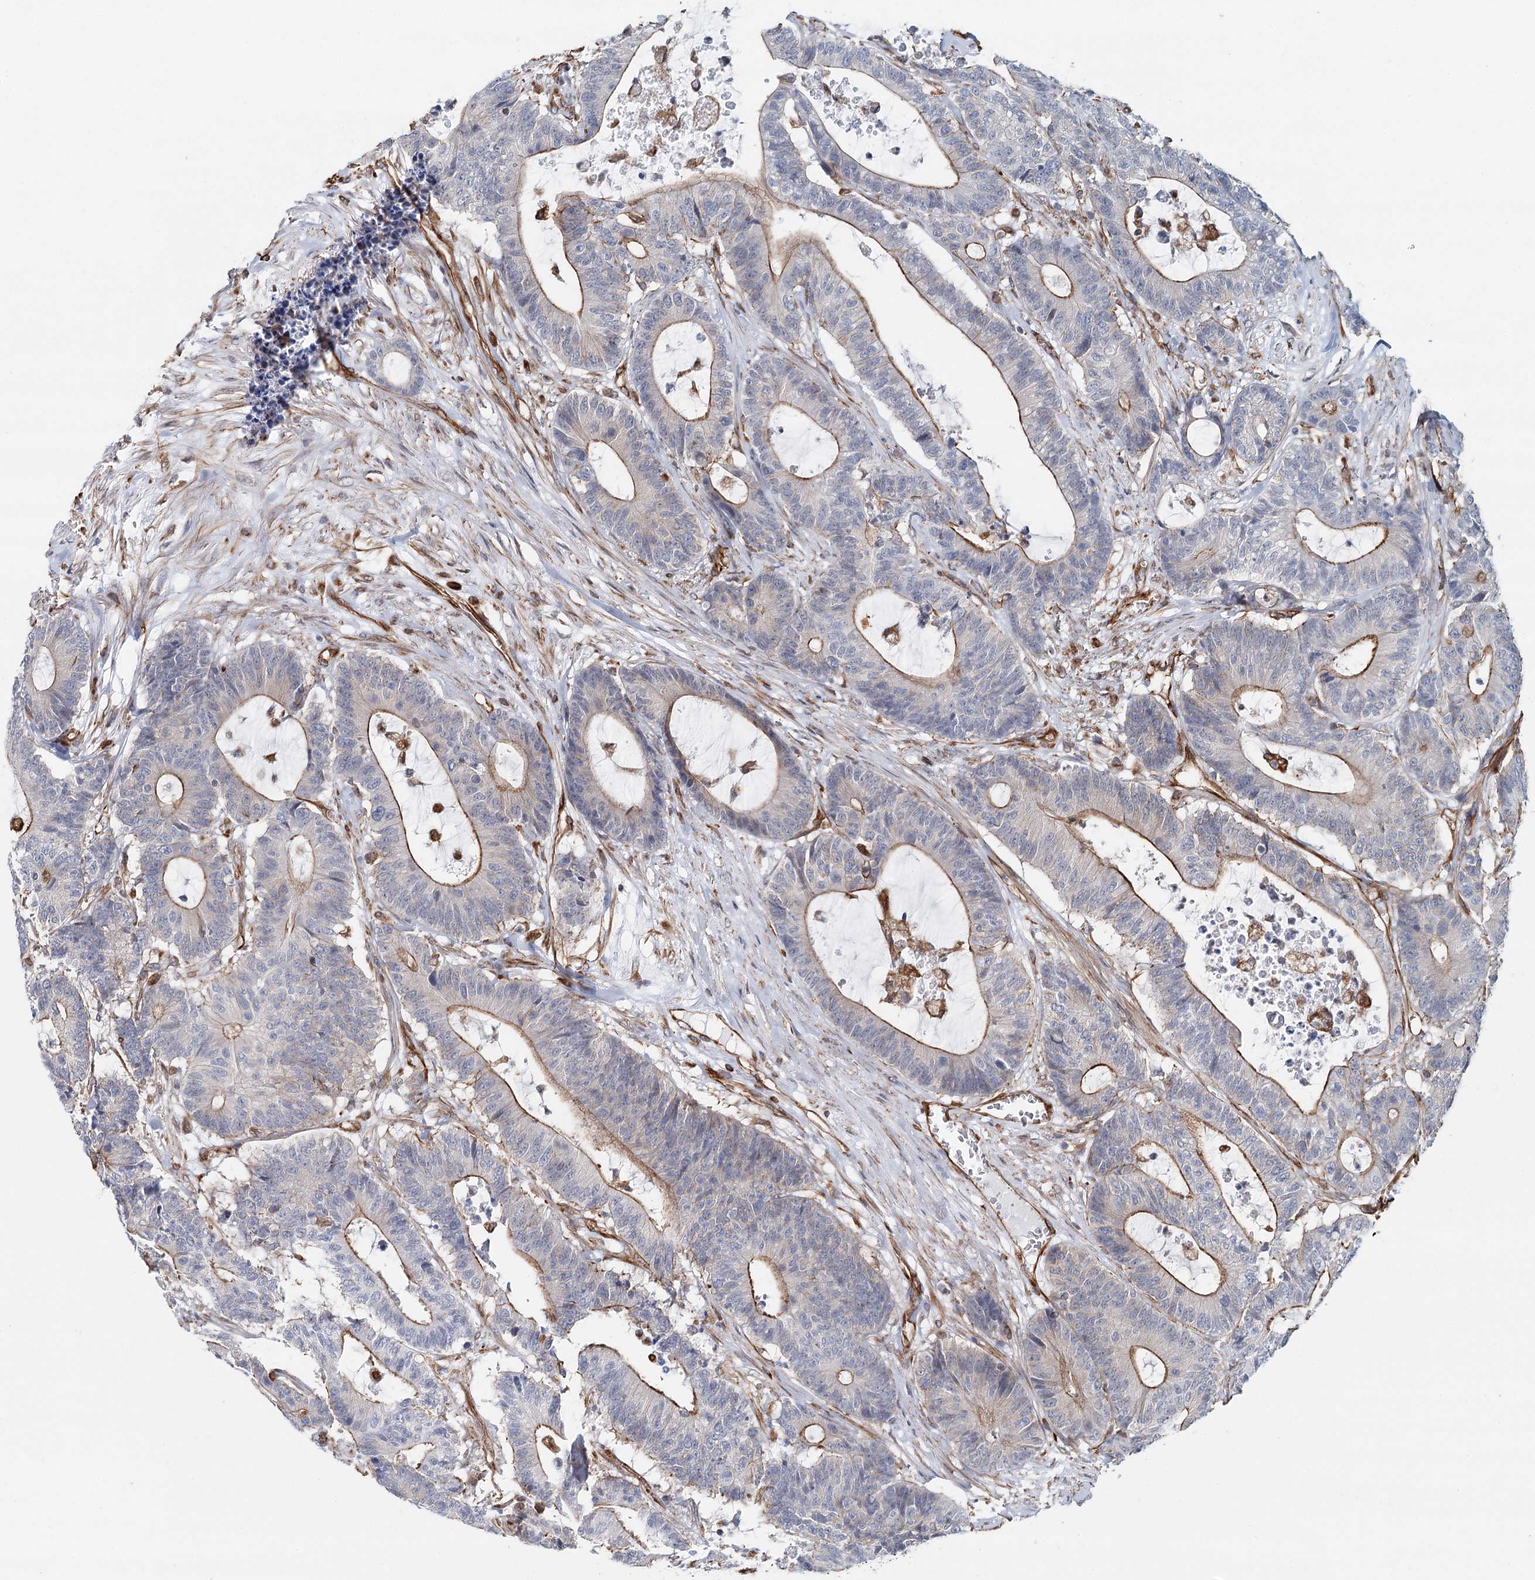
{"staining": {"intensity": "moderate", "quantity": ">75%", "location": "cytoplasmic/membranous"}, "tissue": "colorectal cancer", "cell_type": "Tumor cells", "image_type": "cancer", "snomed": [{"axis": "morphology", "description": "Adenocarcinoma, NOS"}, {"axis": "topography", "description": "Colon"}], "caption": "Brown immunohistochemical staining in human adenocarcinoma (colorectal) reveals moderate cytoplasmic/membranous positivity in about >75% of tumor cells.", "gene": "SYNPO", "patient": {"sex": "female", "age": 84}}